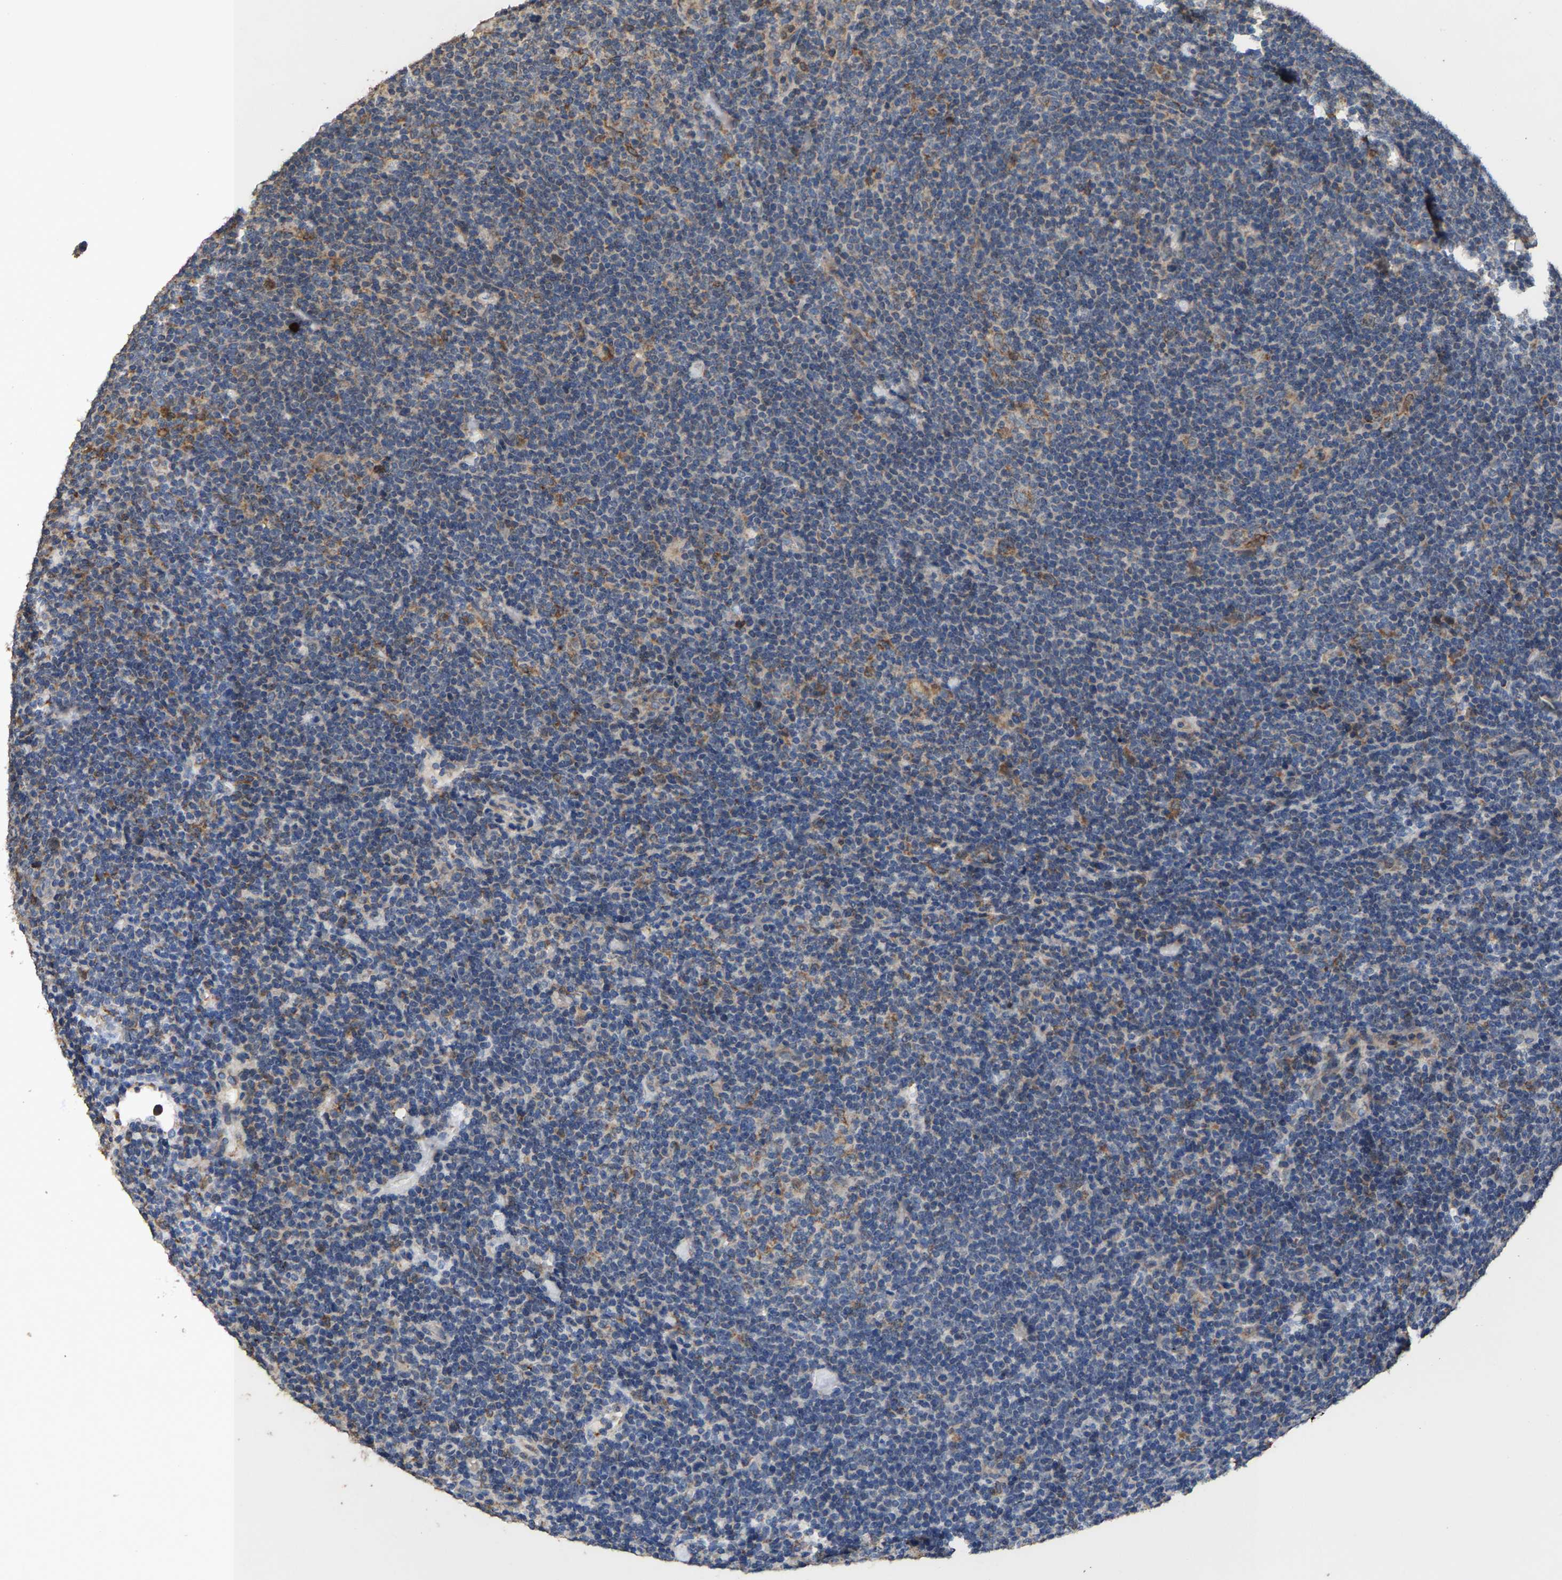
{"staining": {"intensity": "negative", "quantity": "none", "location": "none"}, "tissue": "lymphoma", "cell_type": "Tumor cells", "image_type": "cancer", "snomed": [{"axis": "morphology", "description": "Hodgkin's disease, NOS"}, {"axis": "topography", "description": "Lymph node"}], "caption": "Tumor cells show no significant staining in Hodgkin's disease.", "gene": "TDRKH", "patient": {"sex": "female", "age": 57}}